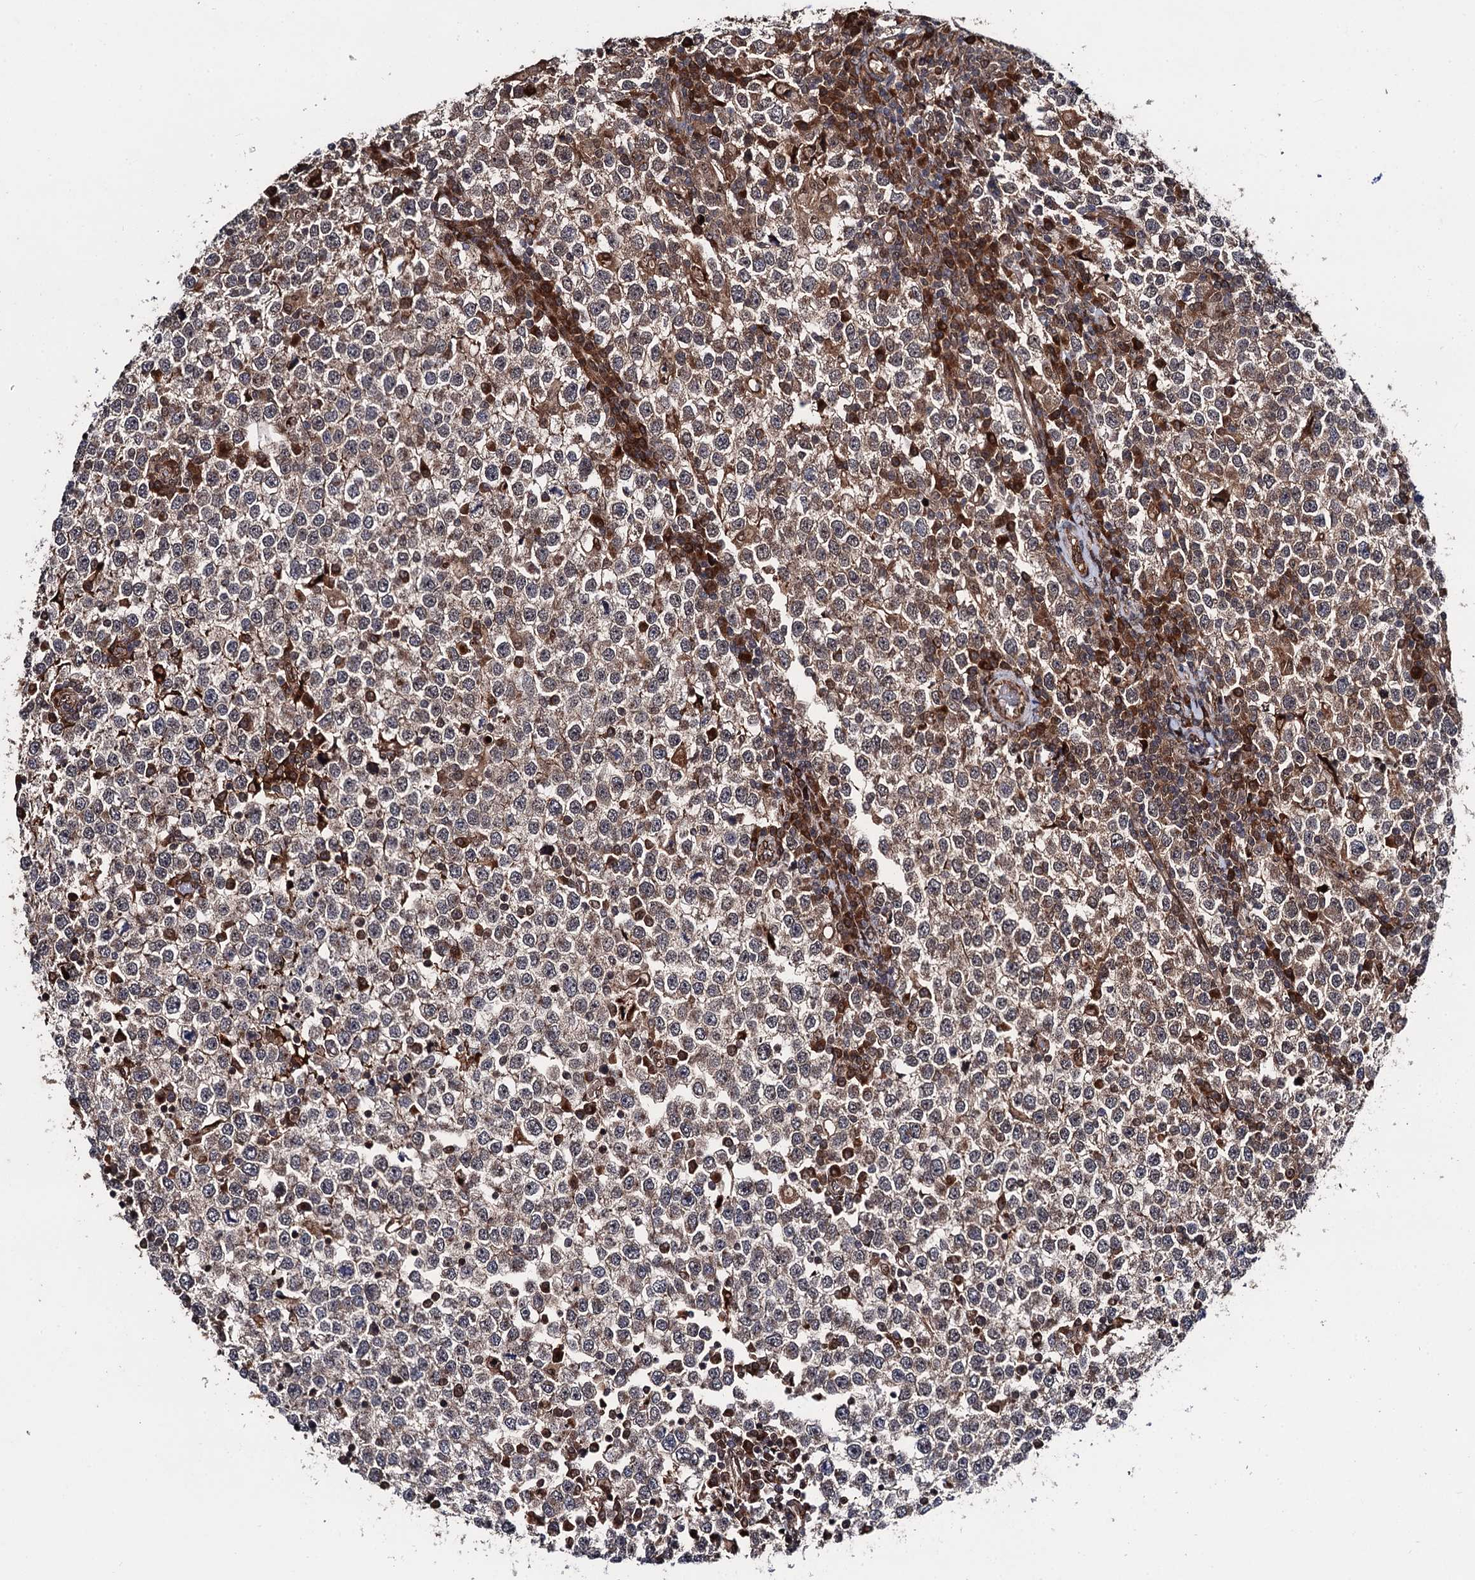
{"staining": {"intensity": "moderate", "quantity": "25%-75%", "location": "cytoplasmic/membranous,nuclear"}, "tissue": "testis cancer", "cell_type": "Tumor cells", "image_type": "cancer", "snomed": [{"axis": "morphology", "description": "Seminoma, NOS"}, {"axis": "topography", "description": "Testis"}], "caption": "Immunohistochemical staining of human testis cancer shows medium levels of moderate cytoplasmic/membranous and nuclear positivity in approximately 25%-75% of tumor cells.", "gene": "CDC23", "patient": {"sex": "male", "age": 65}}